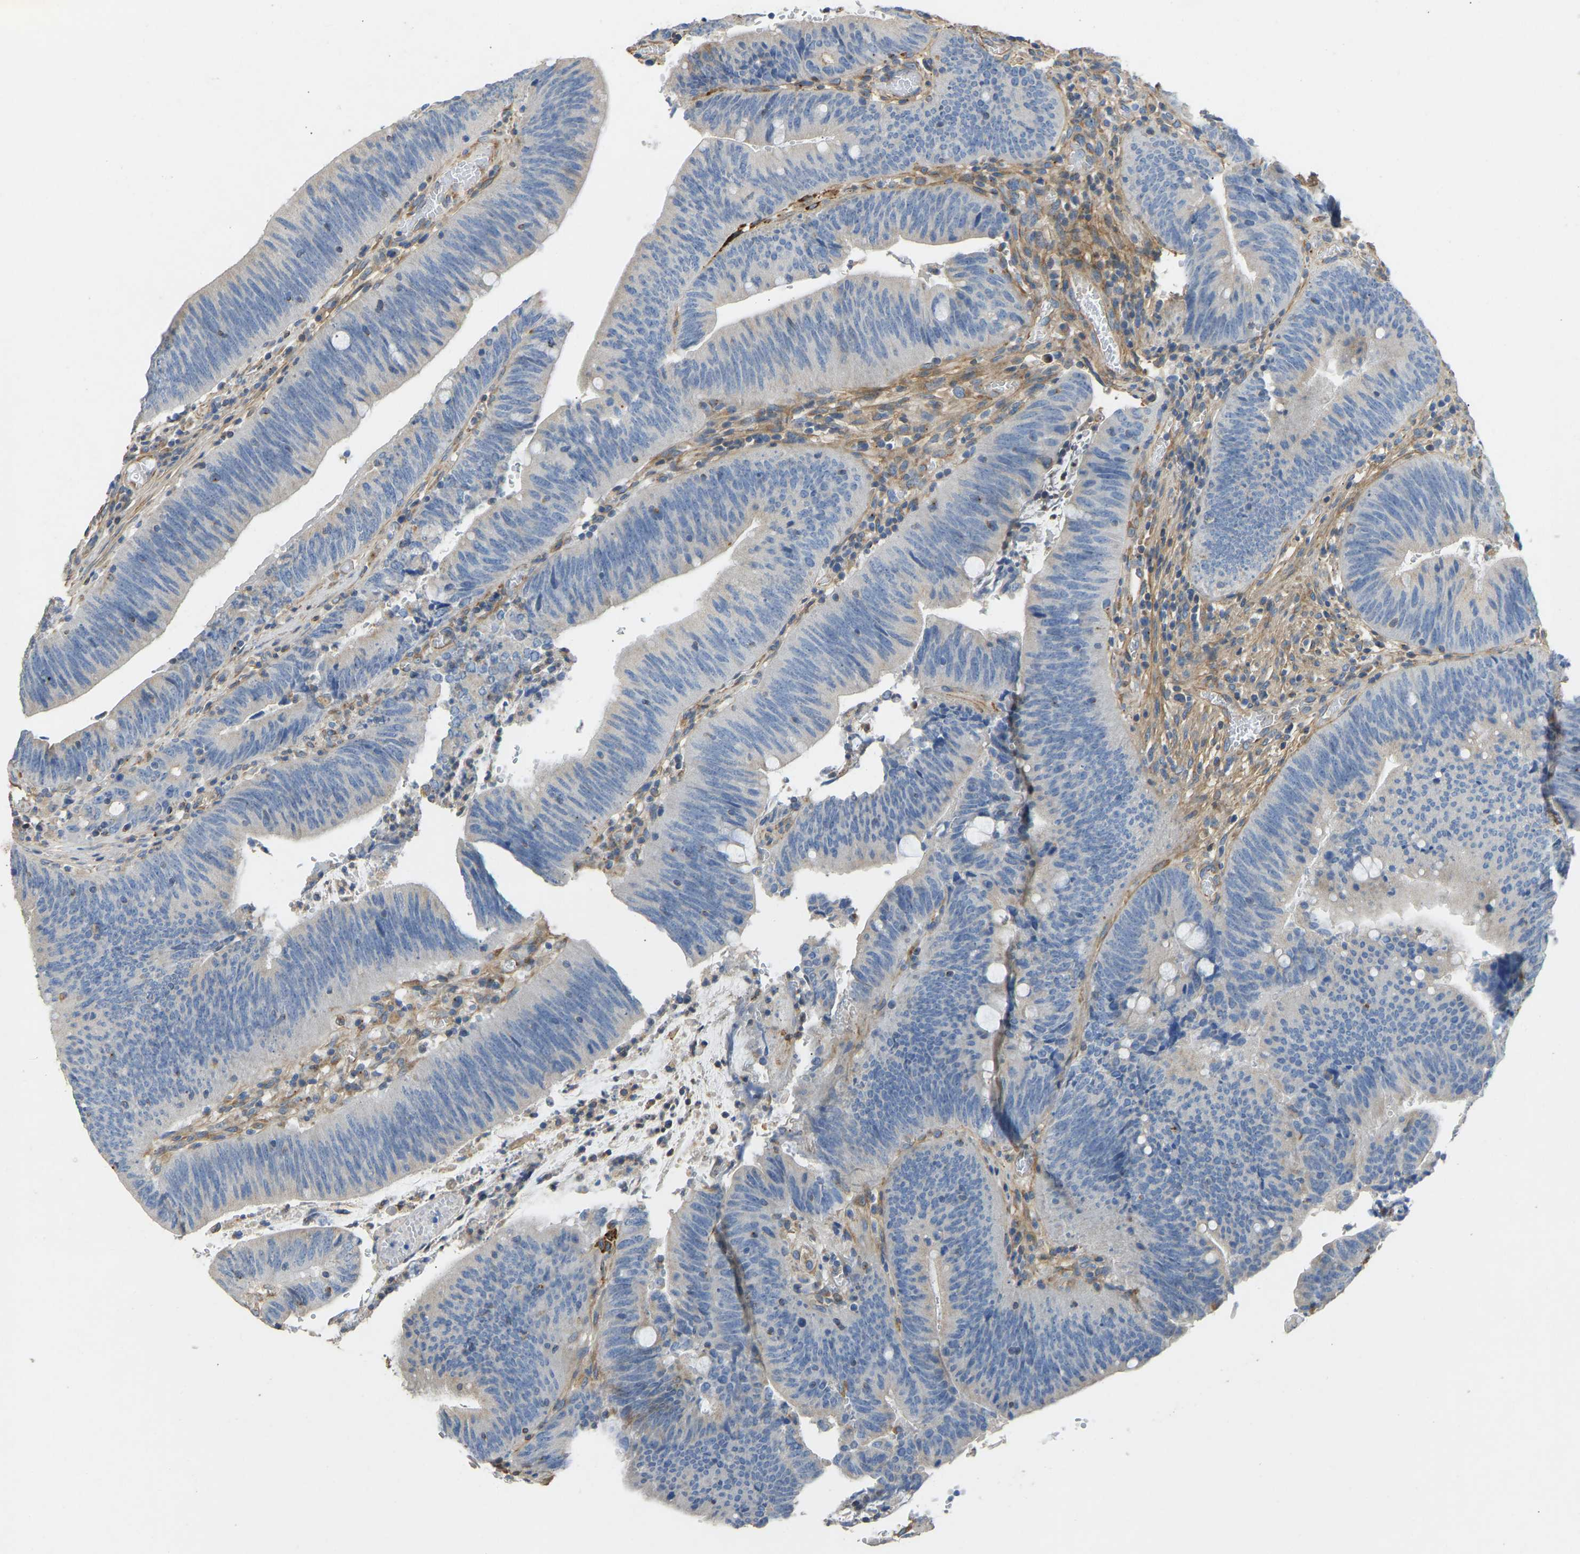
{"staining": {"intensity": "negative", "quantity": "none", "location": "none"}, "tissue": "colorectal cancer", "cell_type": "Tumor cells", "image_type": "cancer", "snomed": [{"axis": "morphology", "description": "Normal tissue, NOS"}, {"axis": "morphology", "description": "Adenocarcinoma, NOS"}, {"axis": "topography", "description": "Rectum"}], "caption": "Tumor cells are negative for protein expression in human colorectal cancer.", "gene": "TECTA", "patient": {"sex": "female", "age": 66}}